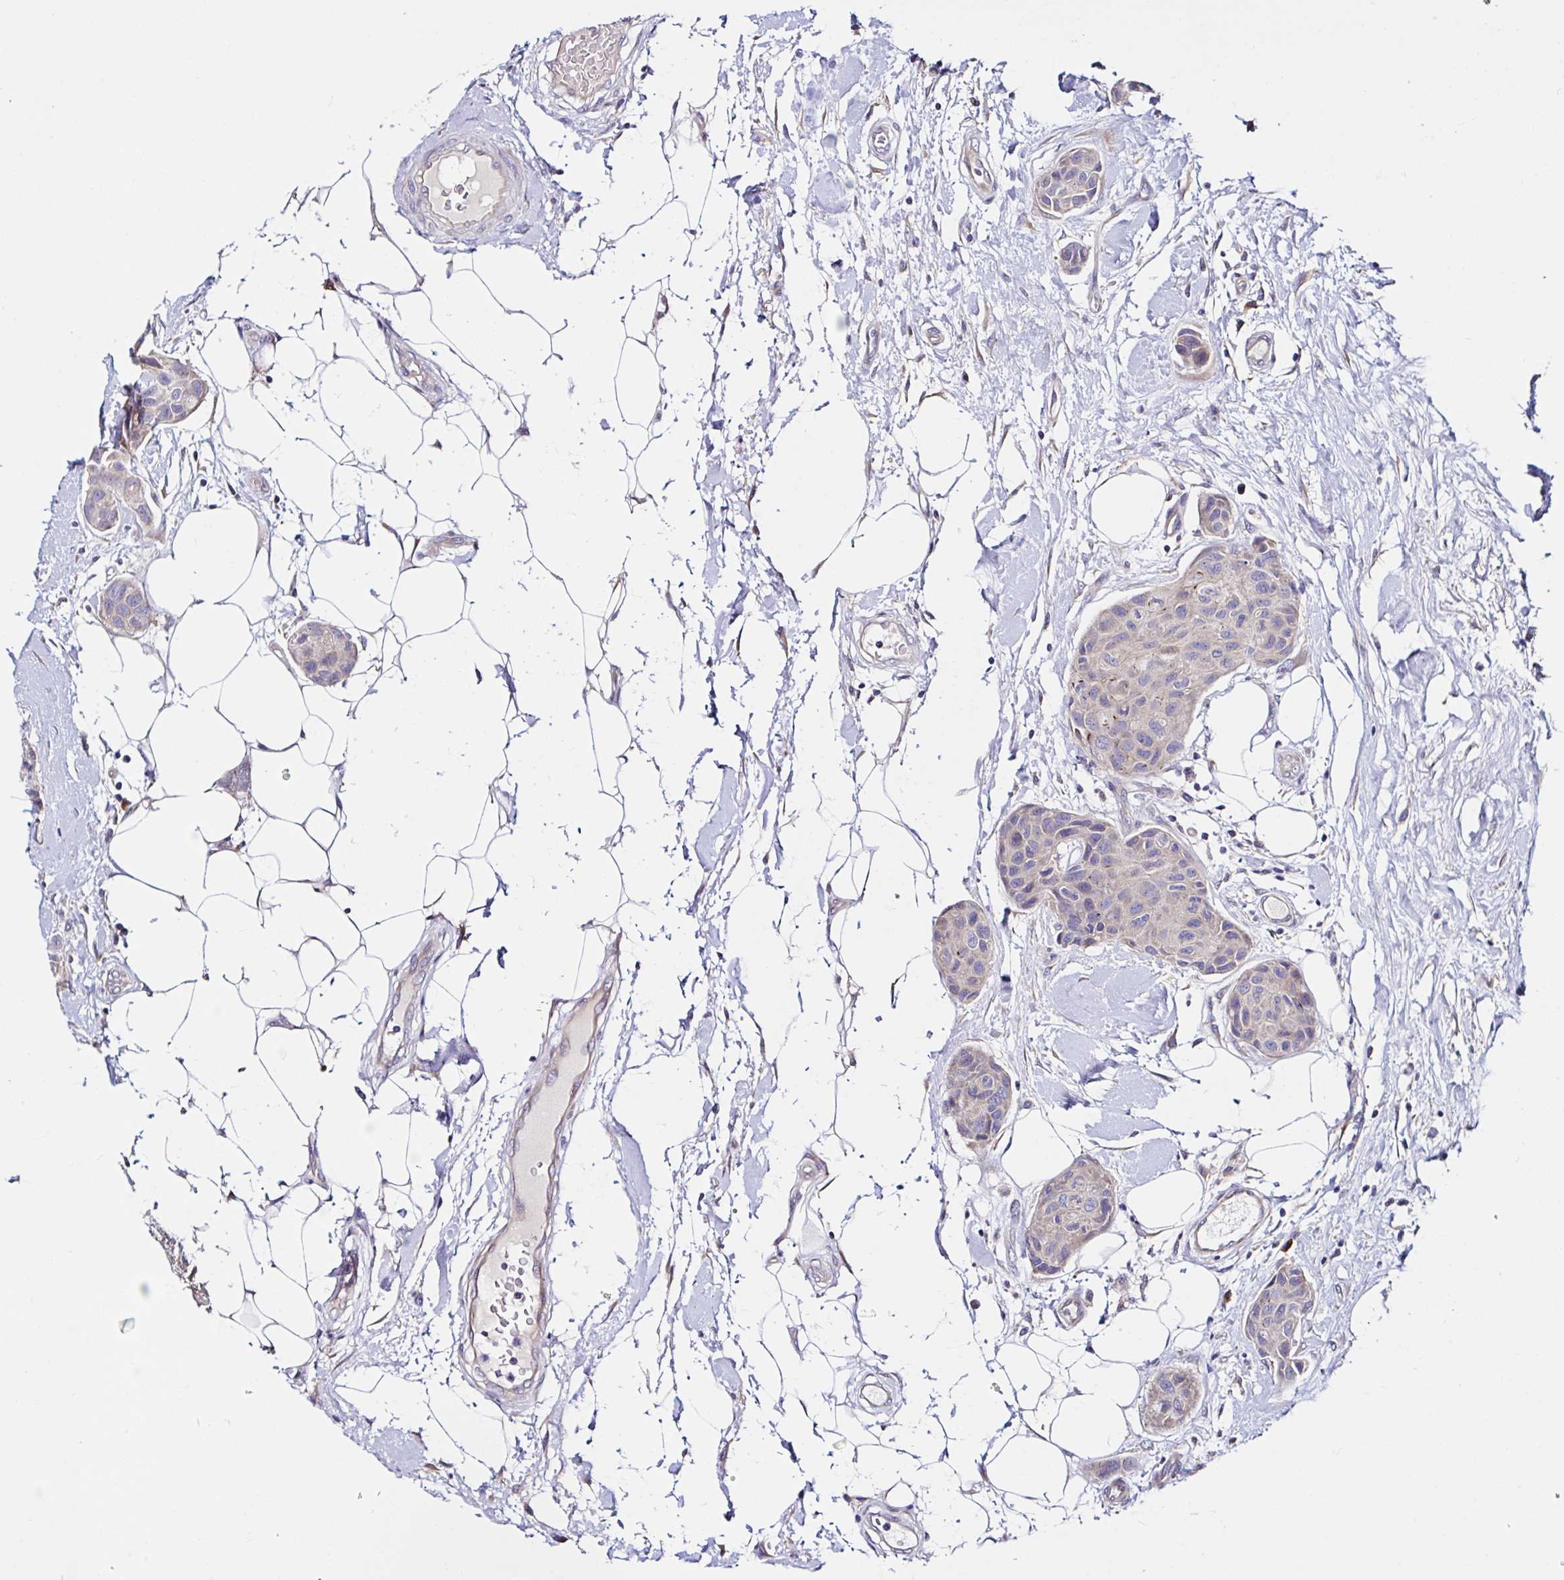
{"staining": {"intensity": "weak", "quantity": ">75%", "location": "cytoplasmic/membranous"}, "tissue": "breast cancer", "cell_type": "Tumor cells", "image_type": "cancer", "snomed": [{"axis": "morphology", "description": "Duct carcinoma"}, {"axis": "topography", "description": "Breast"}, {"axis": "topography", "description": "Lymph node"}], "caption": "Breast invasive ductal carcinoma stained with a protein marker displays weak staining in tumor cells.", "gene": "VSIG2", "patient": {"sex": "female", "age": 80}}